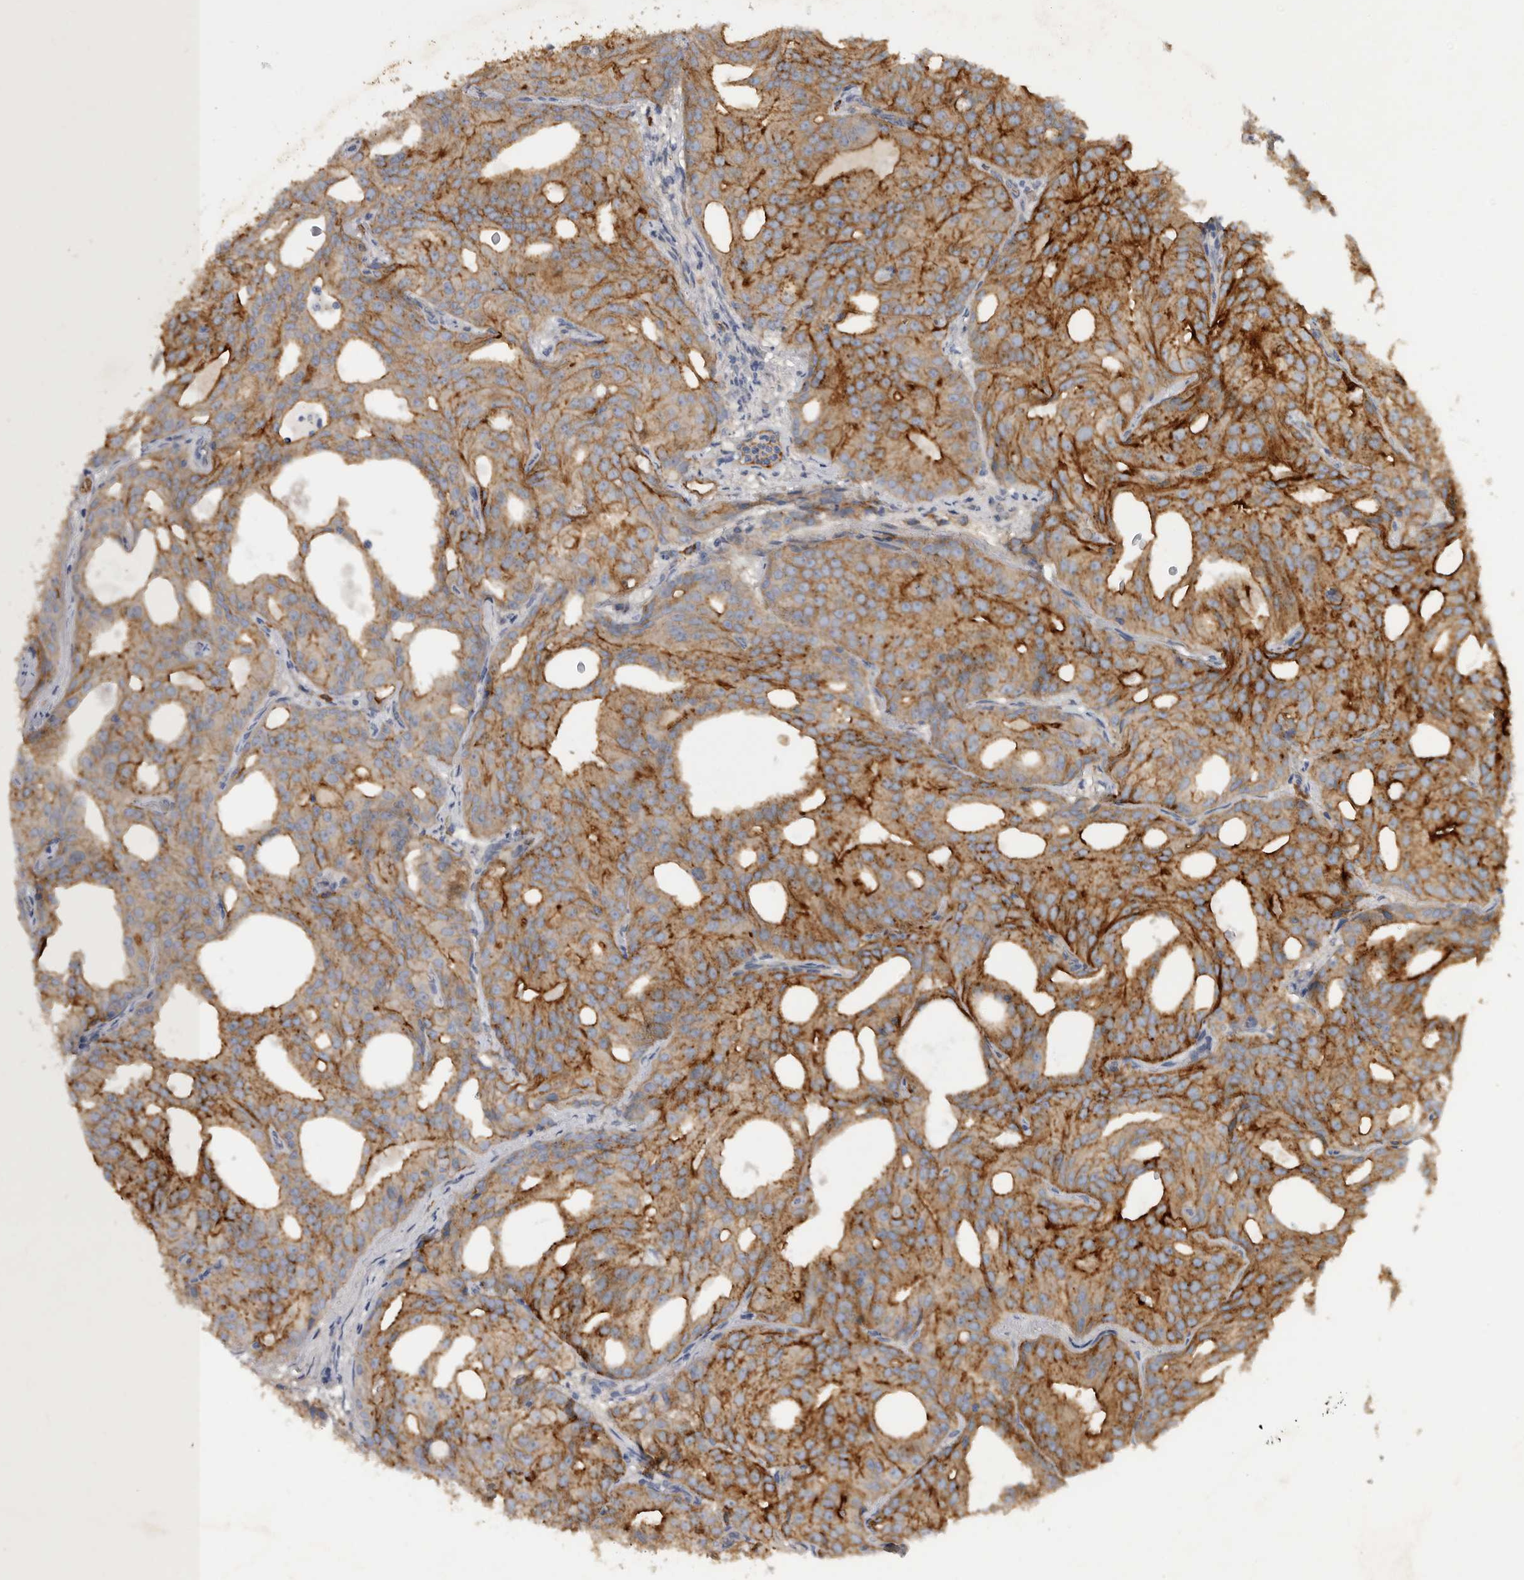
{"staining": {"intensity": "moderate", "quantity": ">75%", "location": "cytoplasmic/membranous"}, "tissue": "prostate cancer", "cell_type": "Tumor cells", "image_type": "cancer", "snomed": [{"axis": "morphology", "description": "Adenocarcinoma, Medium grade"}, {"axis": "topography", "description": "Prostate"}], "caption": "Protein staining shows moderate cytoplasmic/membranous positivity in about >75% of tumor cells in adenocarcinoma (medium-grade) (prostate).", "gene": "MLPH", "patient": {"sex": "male", "age": 88}}